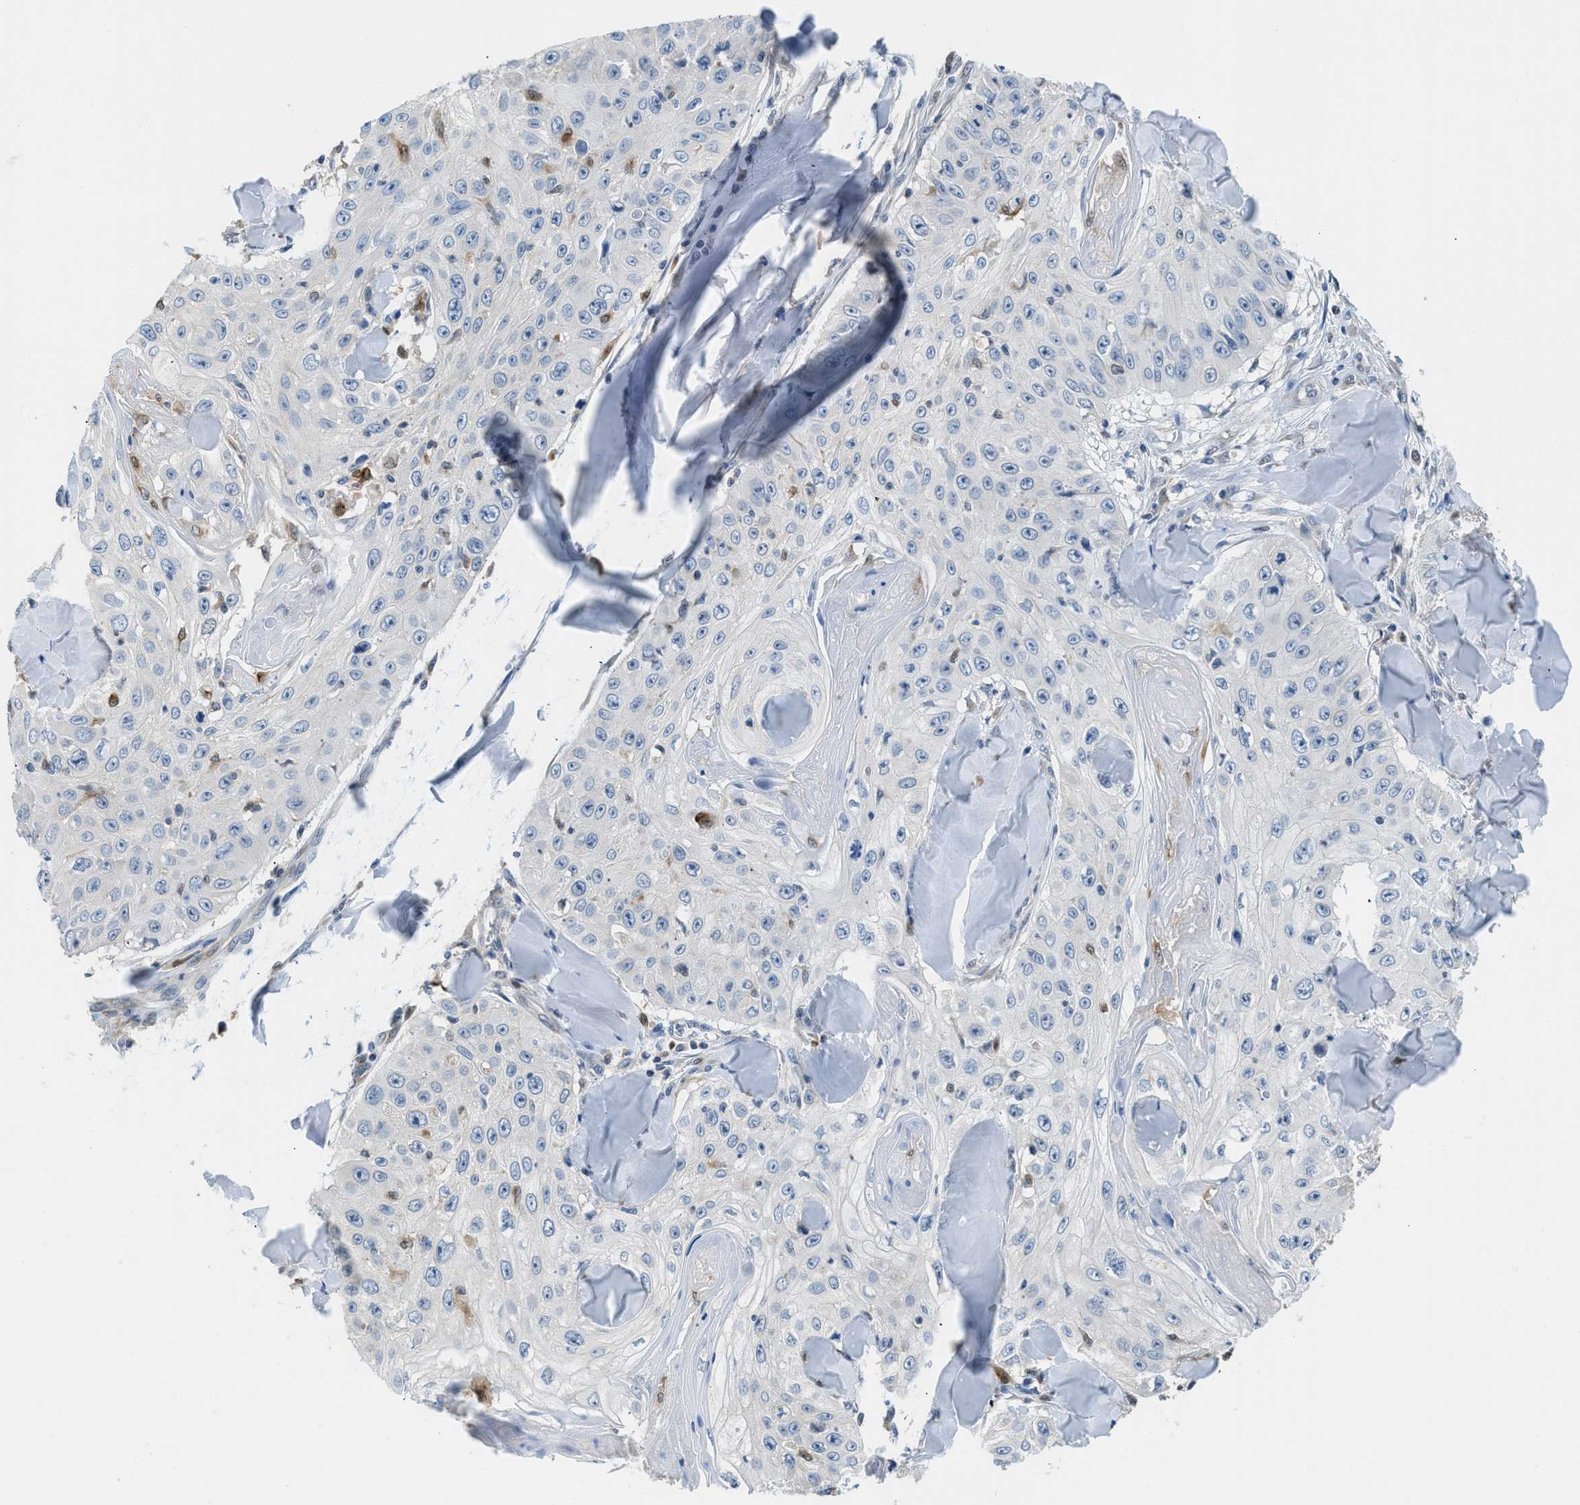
{"staining": {"intensity": "negative", "quantity": "none", "location": "none"}, "tissue": "skin cancer", "cell_type": "Tumor cells", "image_type": "cancer", "snomed": [{"axis": "morphology", "description": "Squamous cell carcinoma, NOS"}, {"axis": "topography", "description": "Skin"}], "caption": "Histopathology image shows no significant protein staining in tumor cells of skin squamous cell carcinoma.", "gene": "ALX1", "patient": {"sex": "male", "age": 86}}